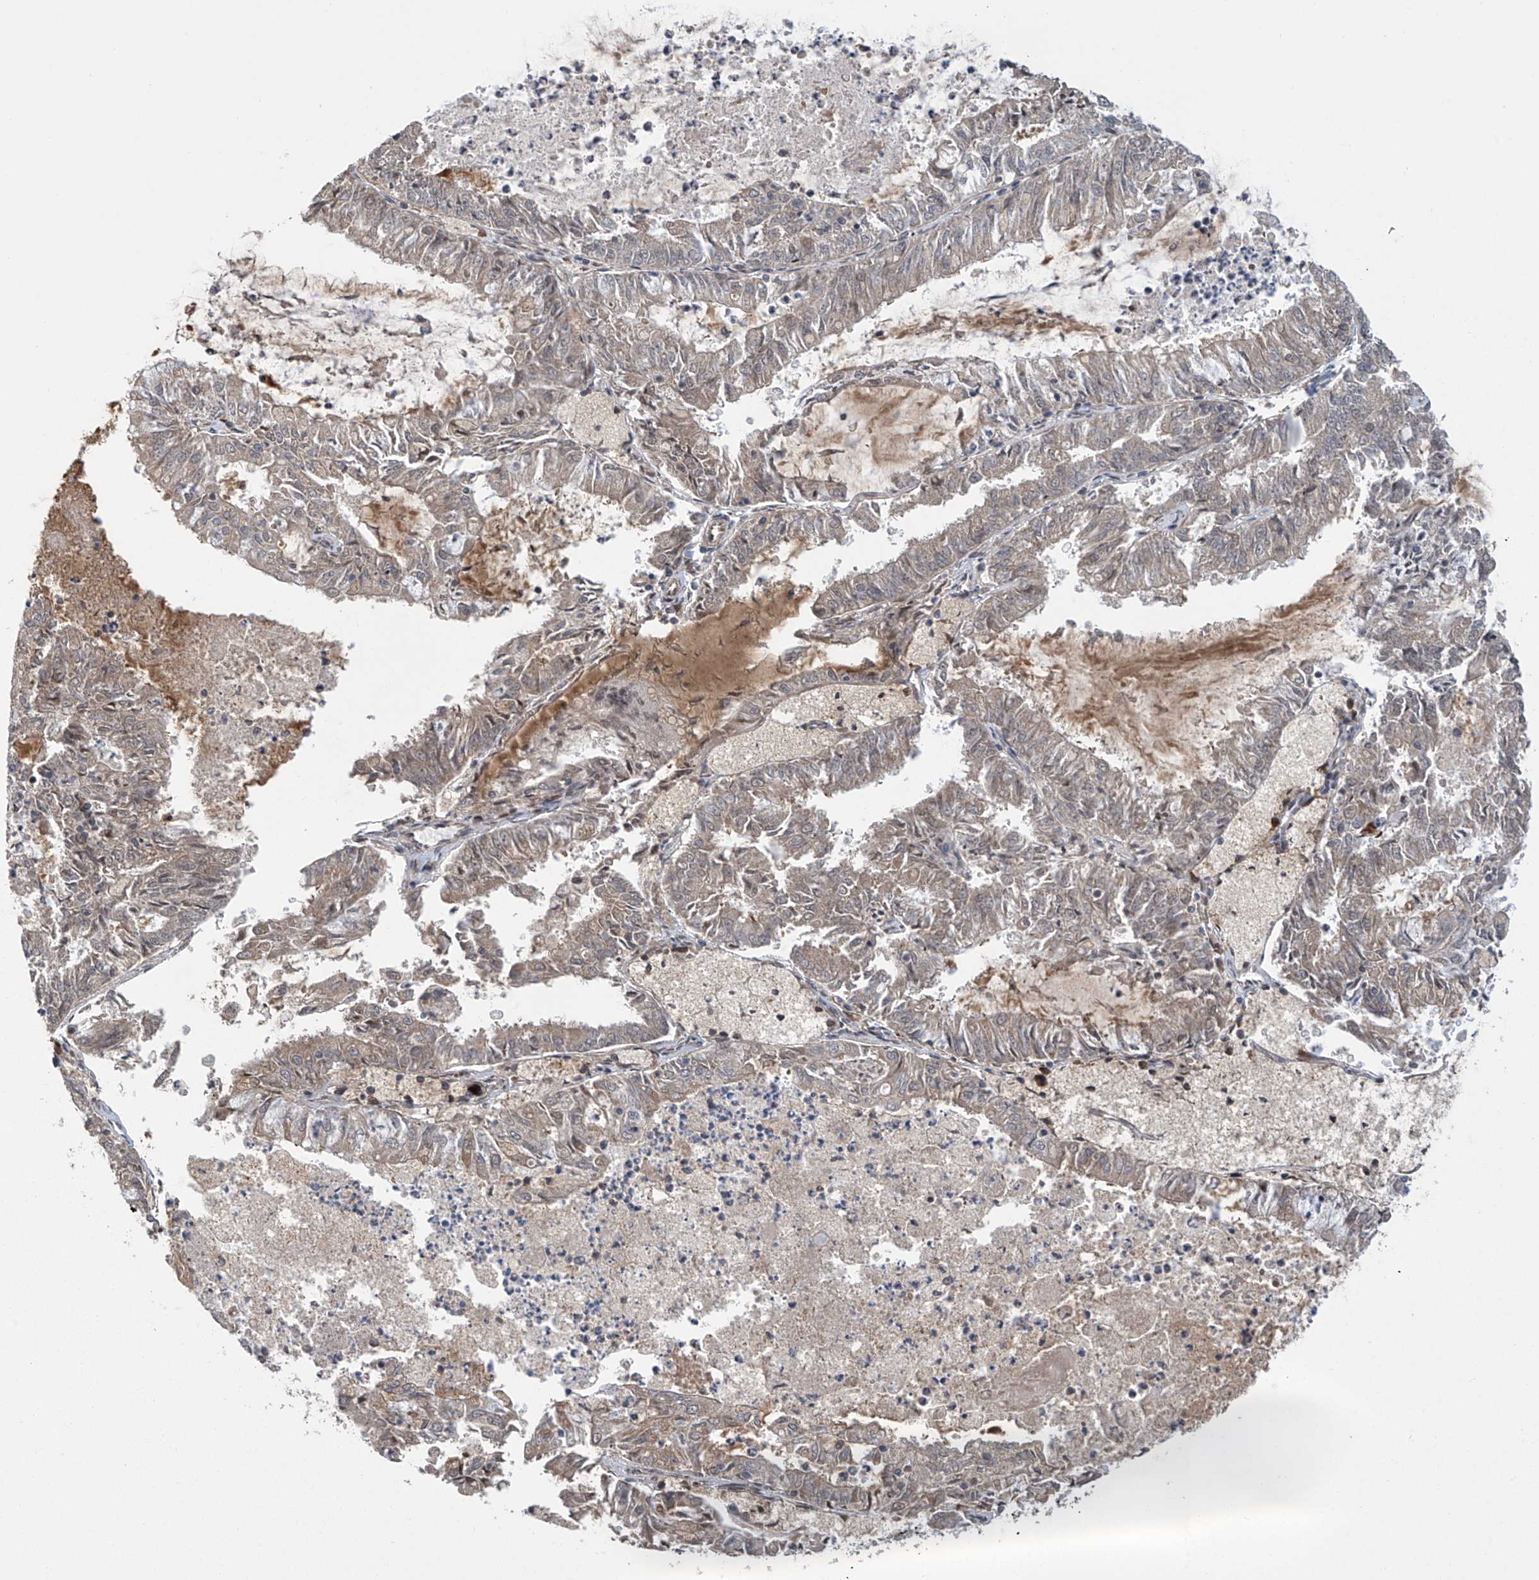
{"staining": {"intensity": "weak", "quantity": "25%-75%", "location": "cytoplasmic/membranous"}, "tissue": "endometrial cancer", "cell_type": "Tumor cells", "image_type": "cancer", "snomed": [{"axis": "morphology", "description": "Adenocarcinoma, NOS"}, {"axis": "topography", "description": "Endometrium"}], "caption": "A brown stain shows weak cytoplasmic/membranous staining of a protein in human endometrial adenocarcinoma tumor cells.", "gene": "ABHD13", "patient": {"sex": "female", "age": 57}}